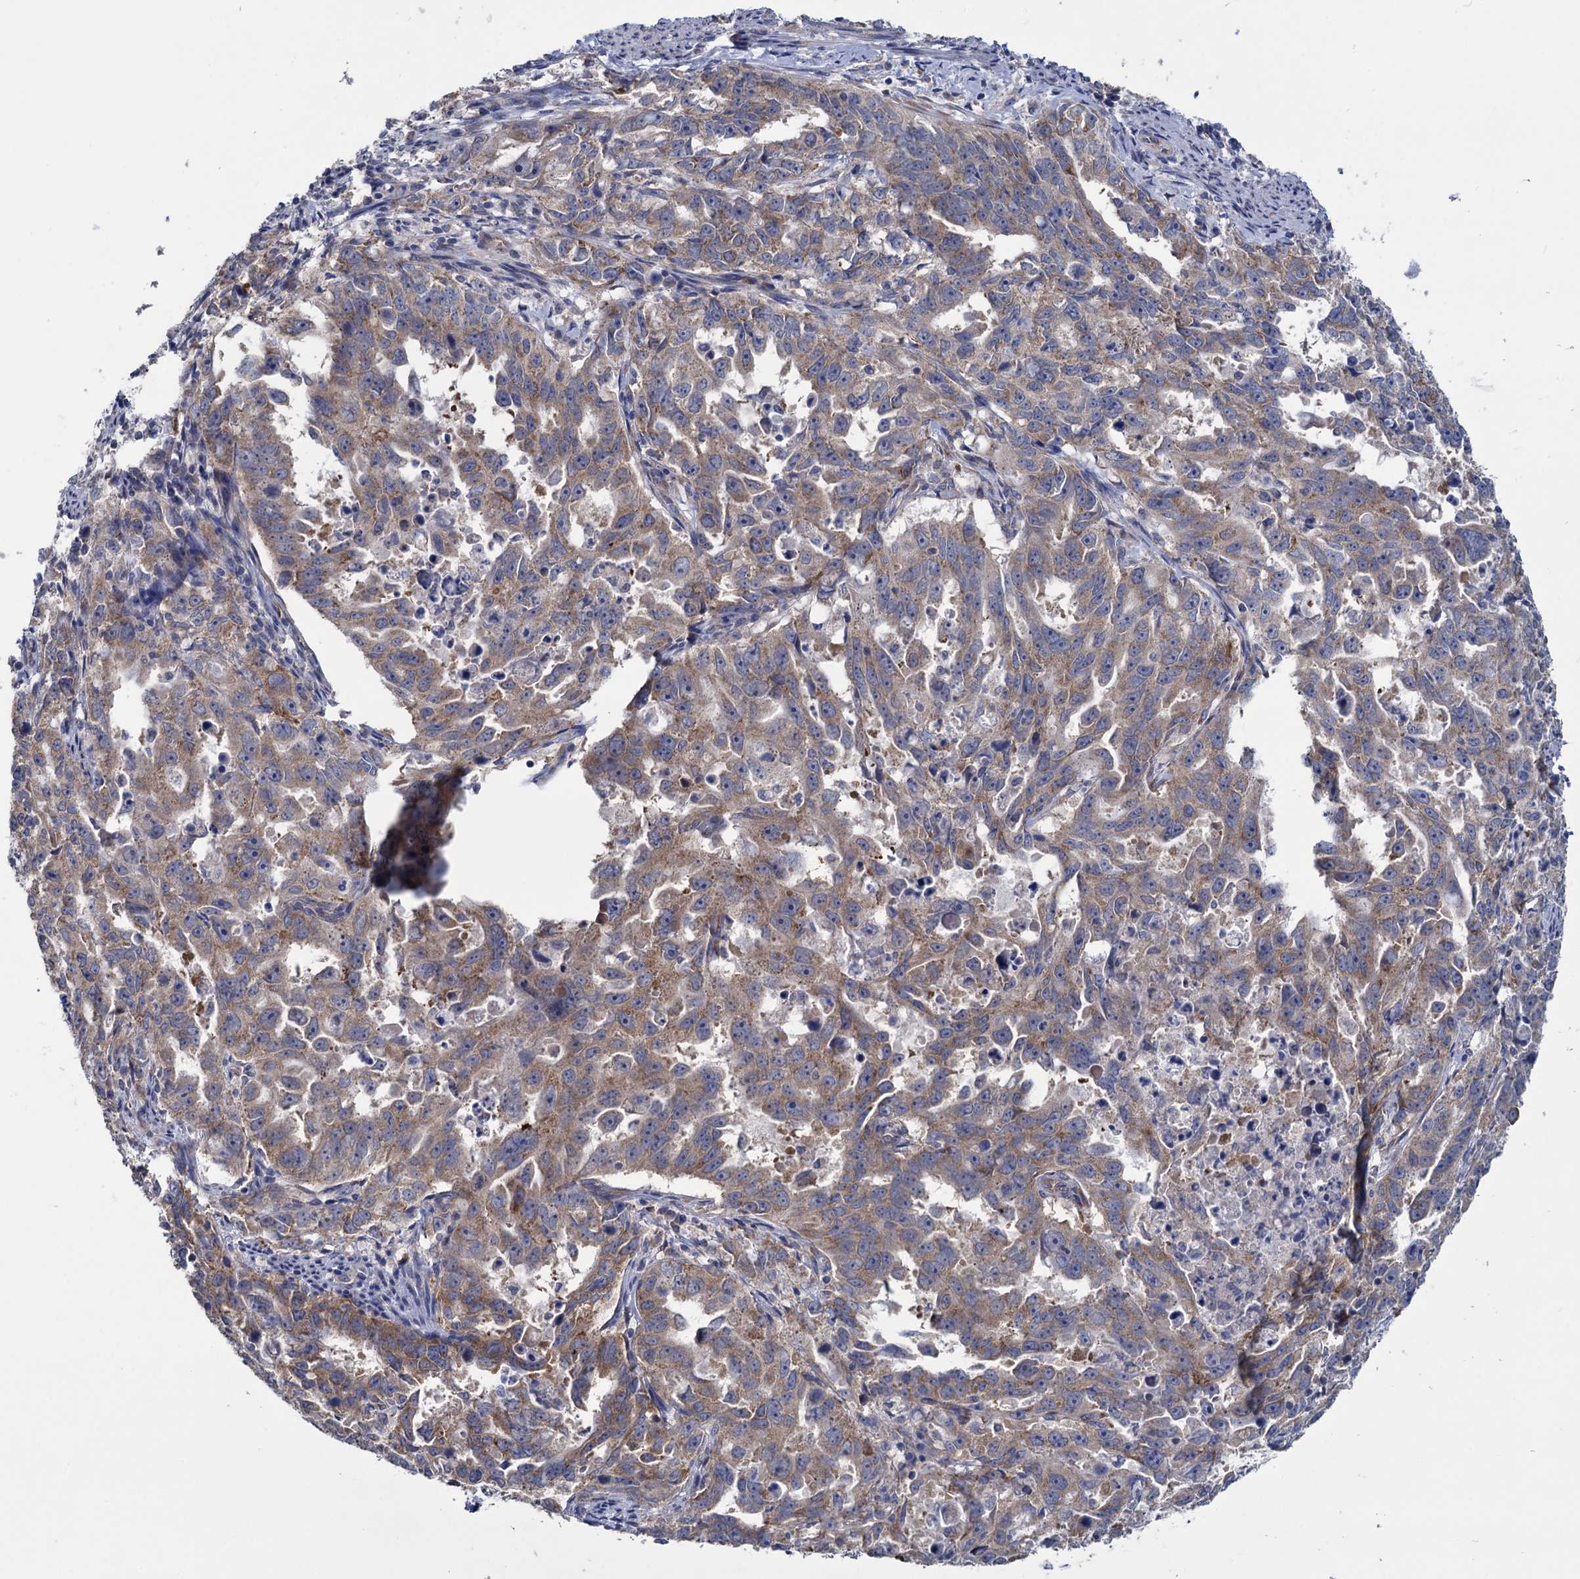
{"staining": {"intensity": "moderate", "quantity": ">75%", "location": "cytoplasmic/membranous"}, "tissue": "endometrial cancer", "cell_type": "Tumor cells", "image_type": "cancer", "snomed": [{"axis": "morphology", "description": "Adenocarcinoma, NOS"}, {"axis": "topography", "description": "Endometrium"}], "caption": "Moderate cytoplasmic/membranous positivity is present in approximately >75% of tumor cells in endometrial adenocarcinoma. The staining was performed using DAB (3,3'-diaminobenzidine) to visualize the protein expression in brown, while the nuclei were stained in blue with hematoxylin (Magnification: 20x).", "gene": "GSTM2", "patient": {"sex": "female", "age": 65}}